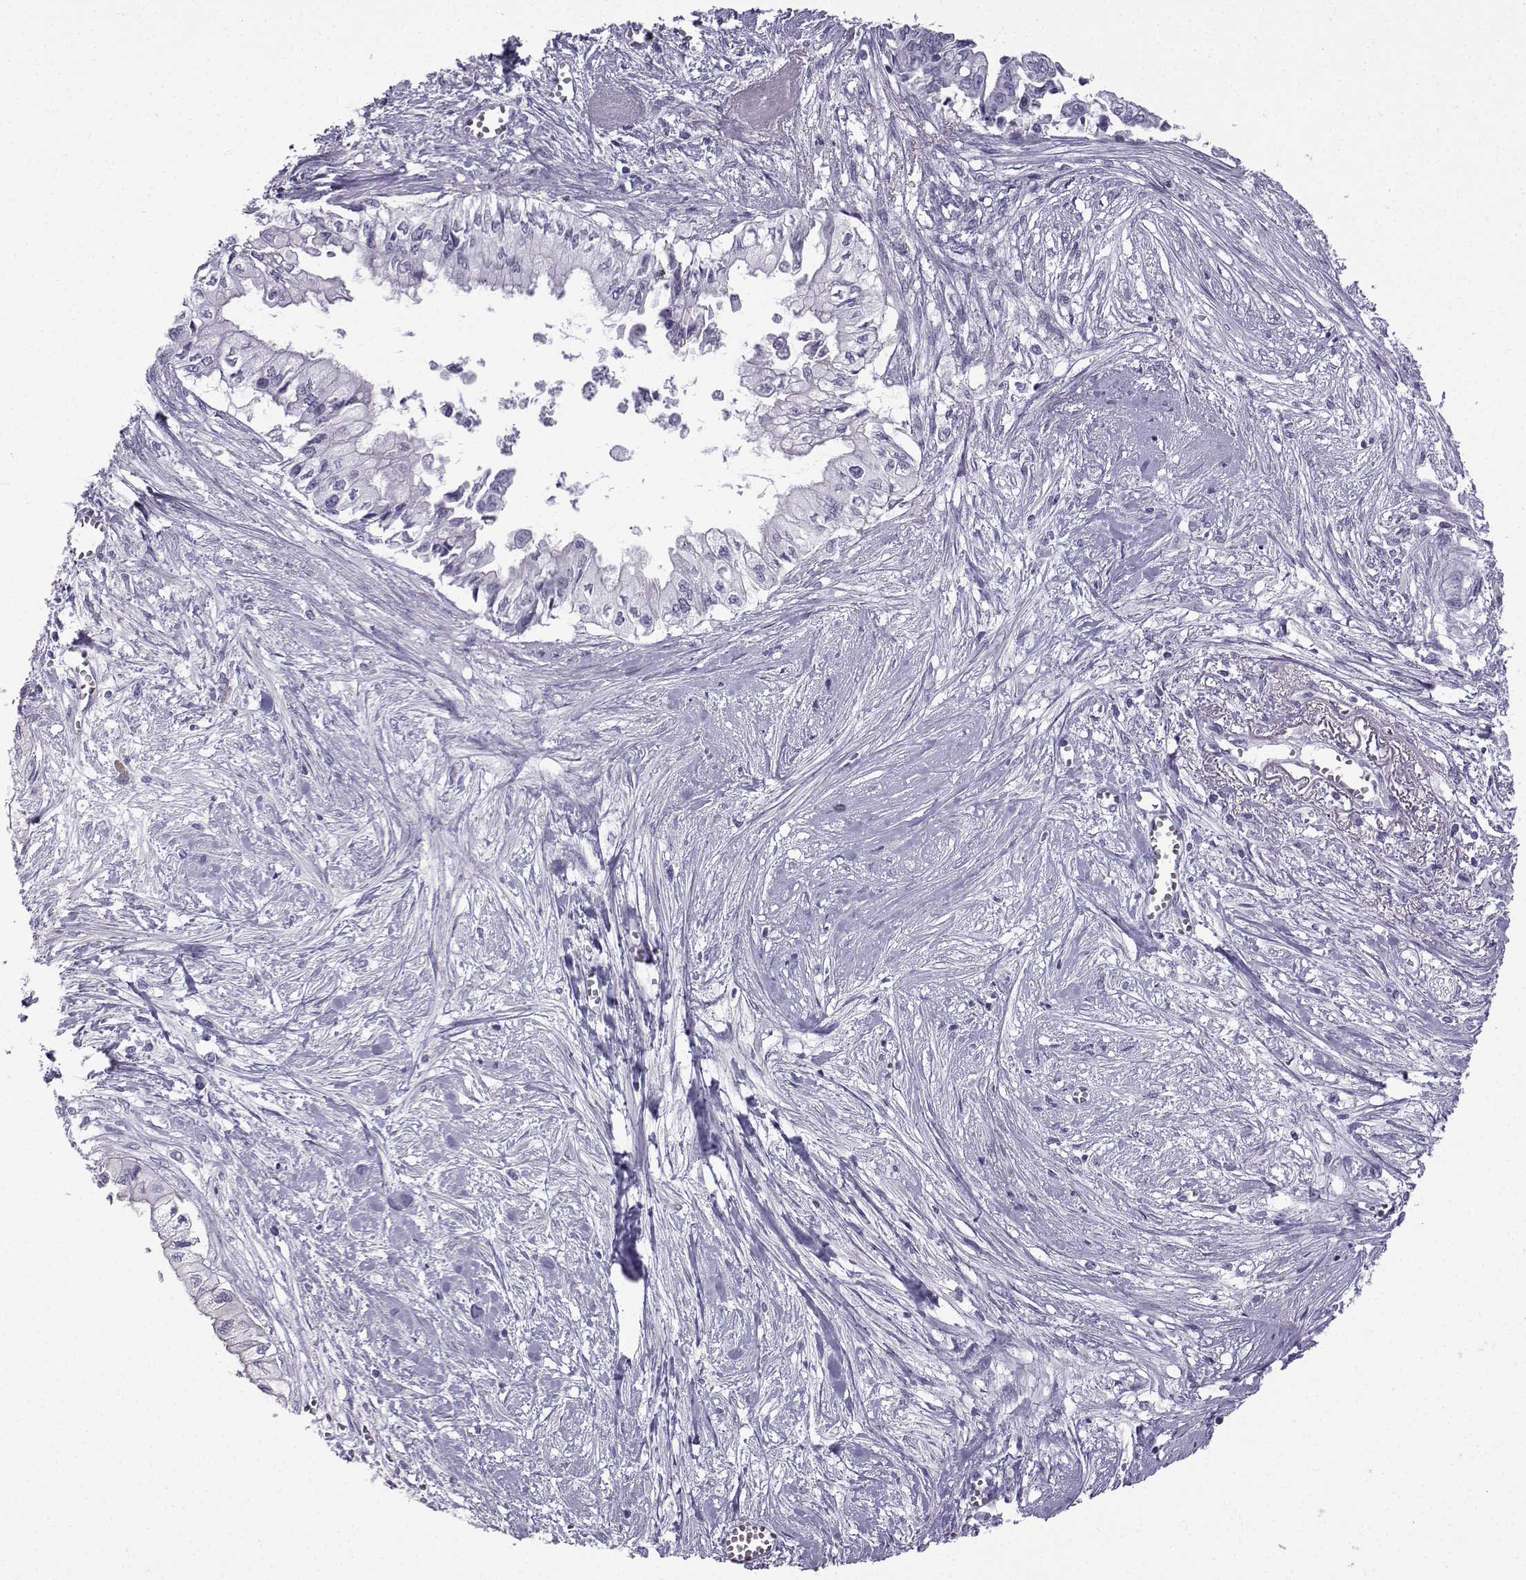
{"staining": {"intensity": "negative", "quantity": "none", "location": "none"}, "tissue": "pancreatic cancer", "cell_type": "Tumor cells", "image_type": "cancer", "snomed": [{"axis": "morphology", "description": "Adenocarcinoma, NOS"}, {"axis": "topography", "description": "Pancreas"}], "caption": "Immunohistochemistry (IHC) photomicrograph of human pancreatic cancer stained for a protein (brown), which exhibits no expression in tumor cells.", "gene": "CFAP53", "patient": {"sex": "female", "age": 61}}